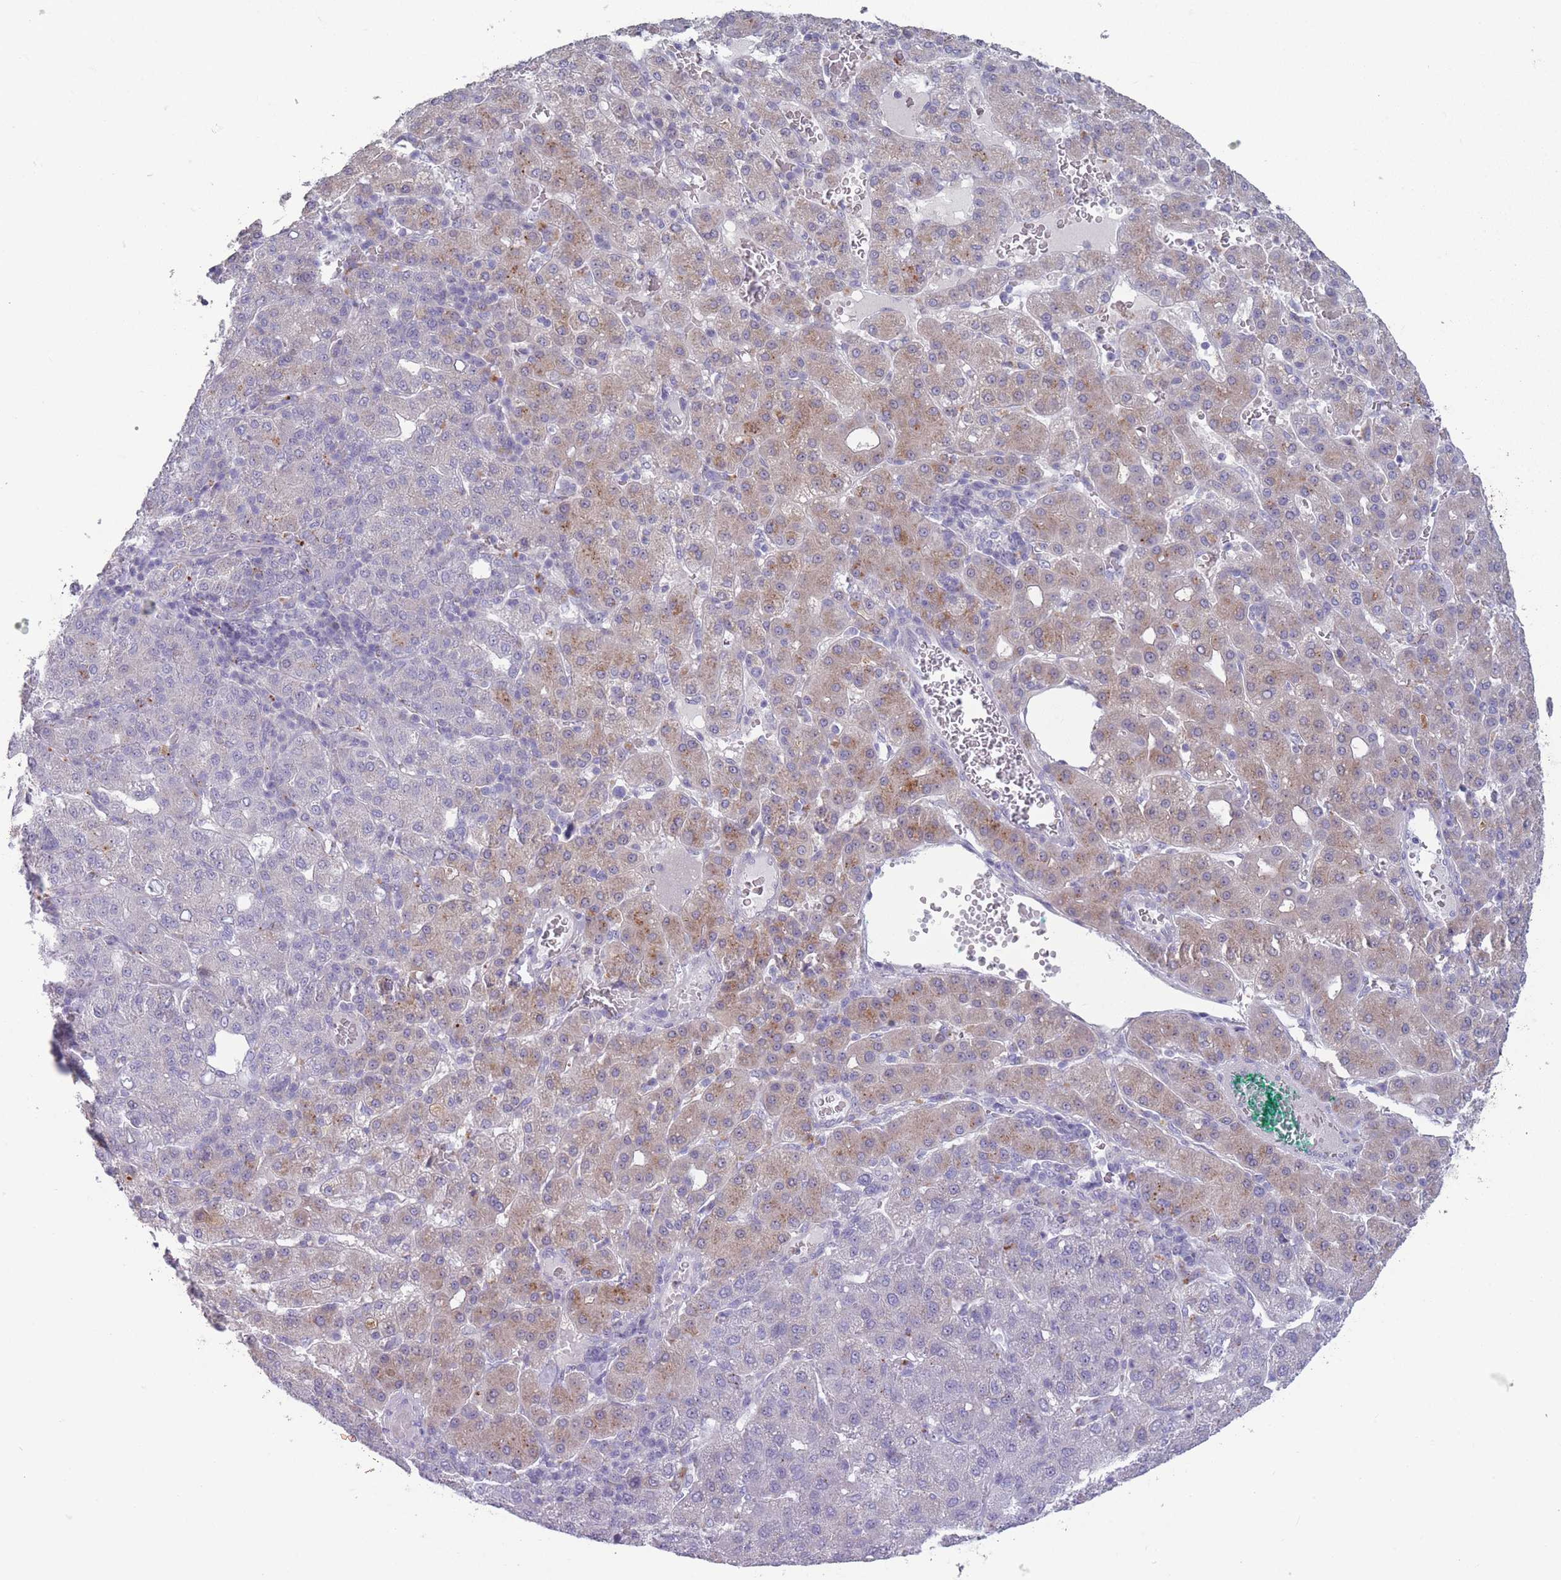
{"staining": {"intensity": "weak", "quantity": "25%-75%", "location": "cytoplasmic/membranous"}, "tissue": "liver cancer", "cell_type": "Tumor cells", "image_type": "cancer", "snomed": [{"axis": "morphology", "description": "Carcinoma, Hepatocellular, NOS"}, {"axis": "topography", "description": "Liver"}], "caption": "A brown stain shows weak cytoplasmic/membranous staining of a protein in liver cancer (hepatocellular carcinoma) tumor cells.", "gene": "PAIP2B", "patient": {"sex": "male", "age": 65}}